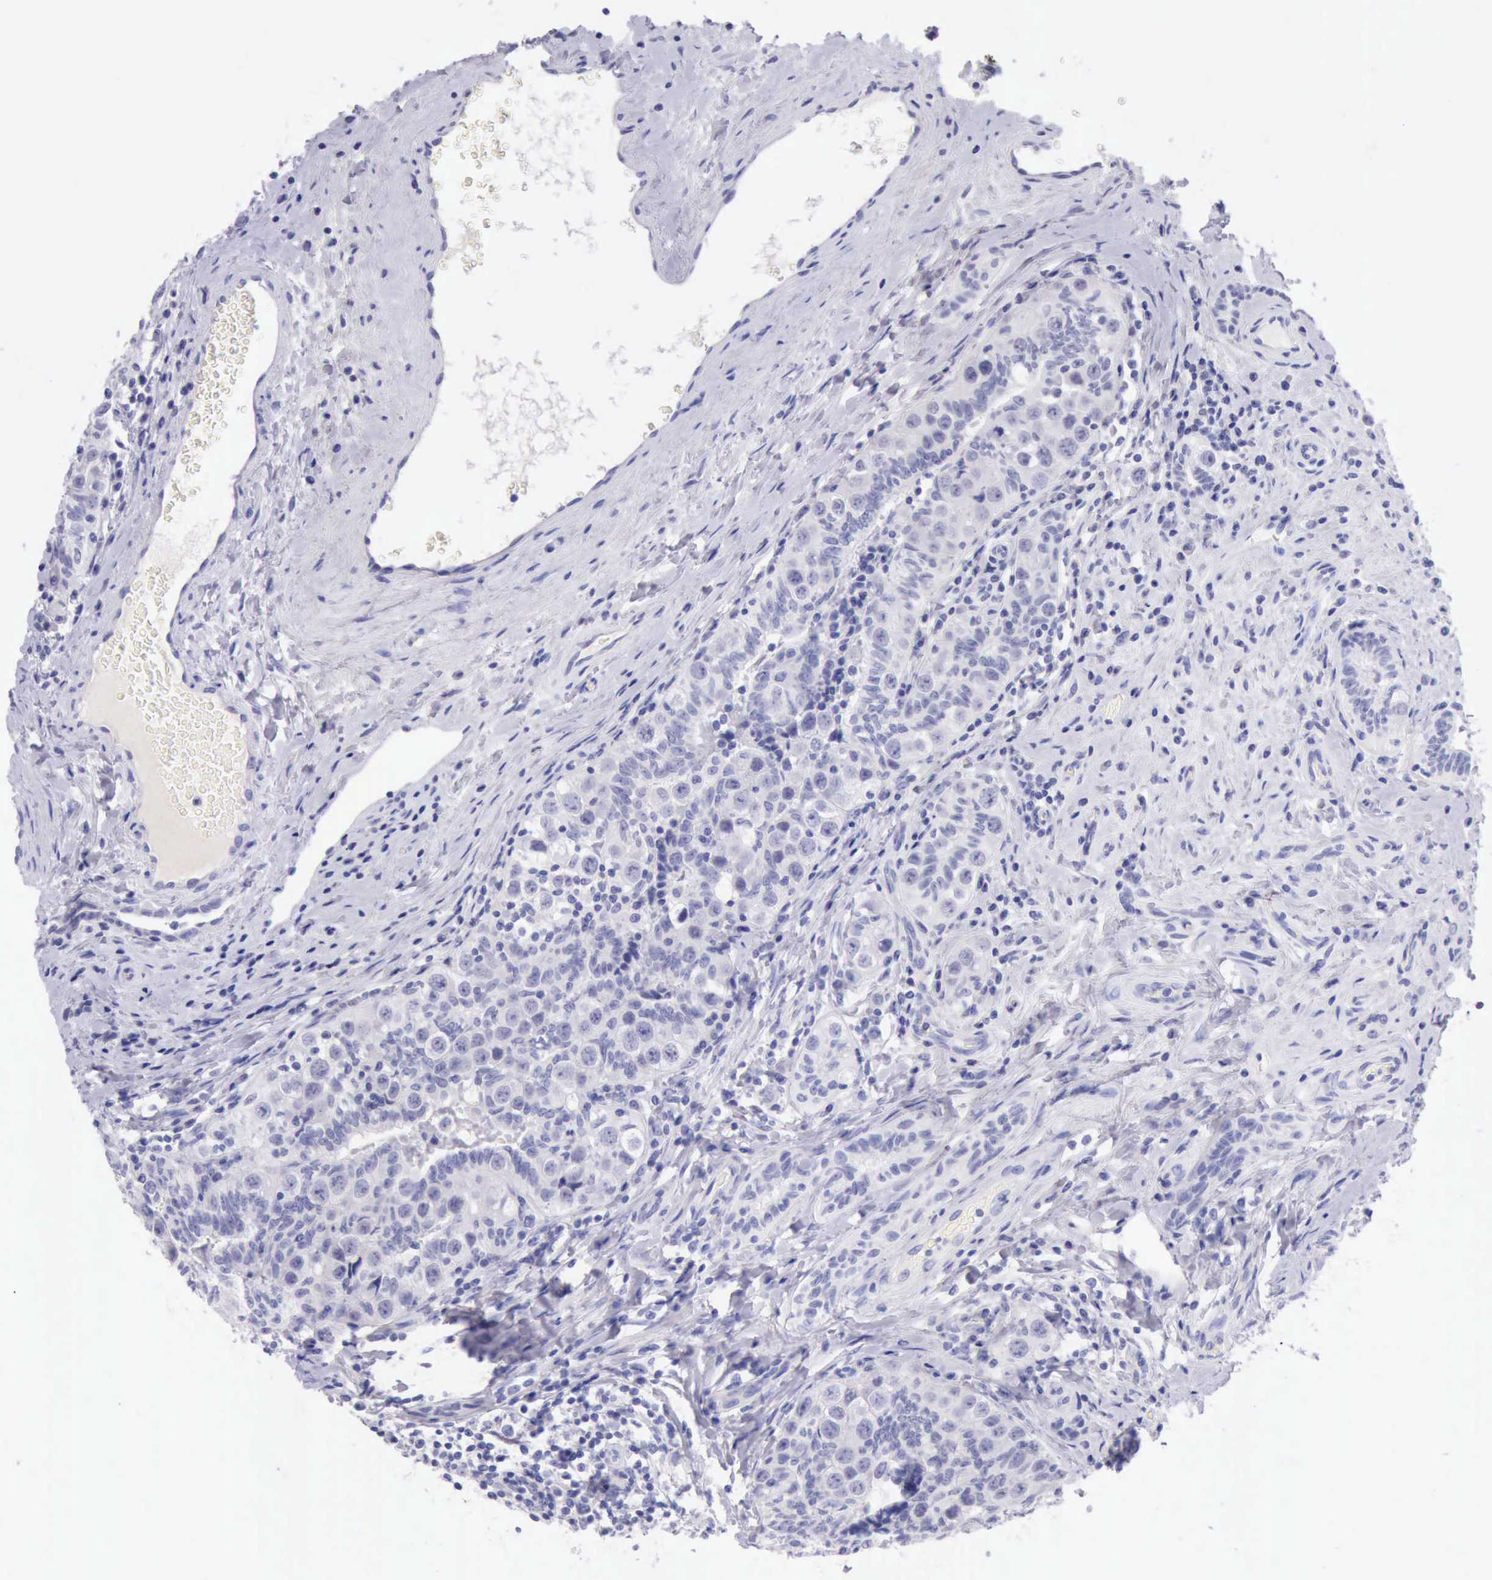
{"staining": {"intensity": "negative", "quantity": "none", "location": "none"}, "tissue": "testis cancer", "cell_type": "Tumor cells", "image_type": "cancer", "snomed": [{"axis": "morphology", "description": "Seminoma, NOS"}, {"axis": "topography", "description": "Testis"}], "caption": "Immunohistochemistry (IHC) histopathology image of human testis cancer (seminoma) stained for a protein (brown), which exhibits no staining in tumor cells.", "gene": "LRFN5", "patient": {"sex": "male", "age": 32}}